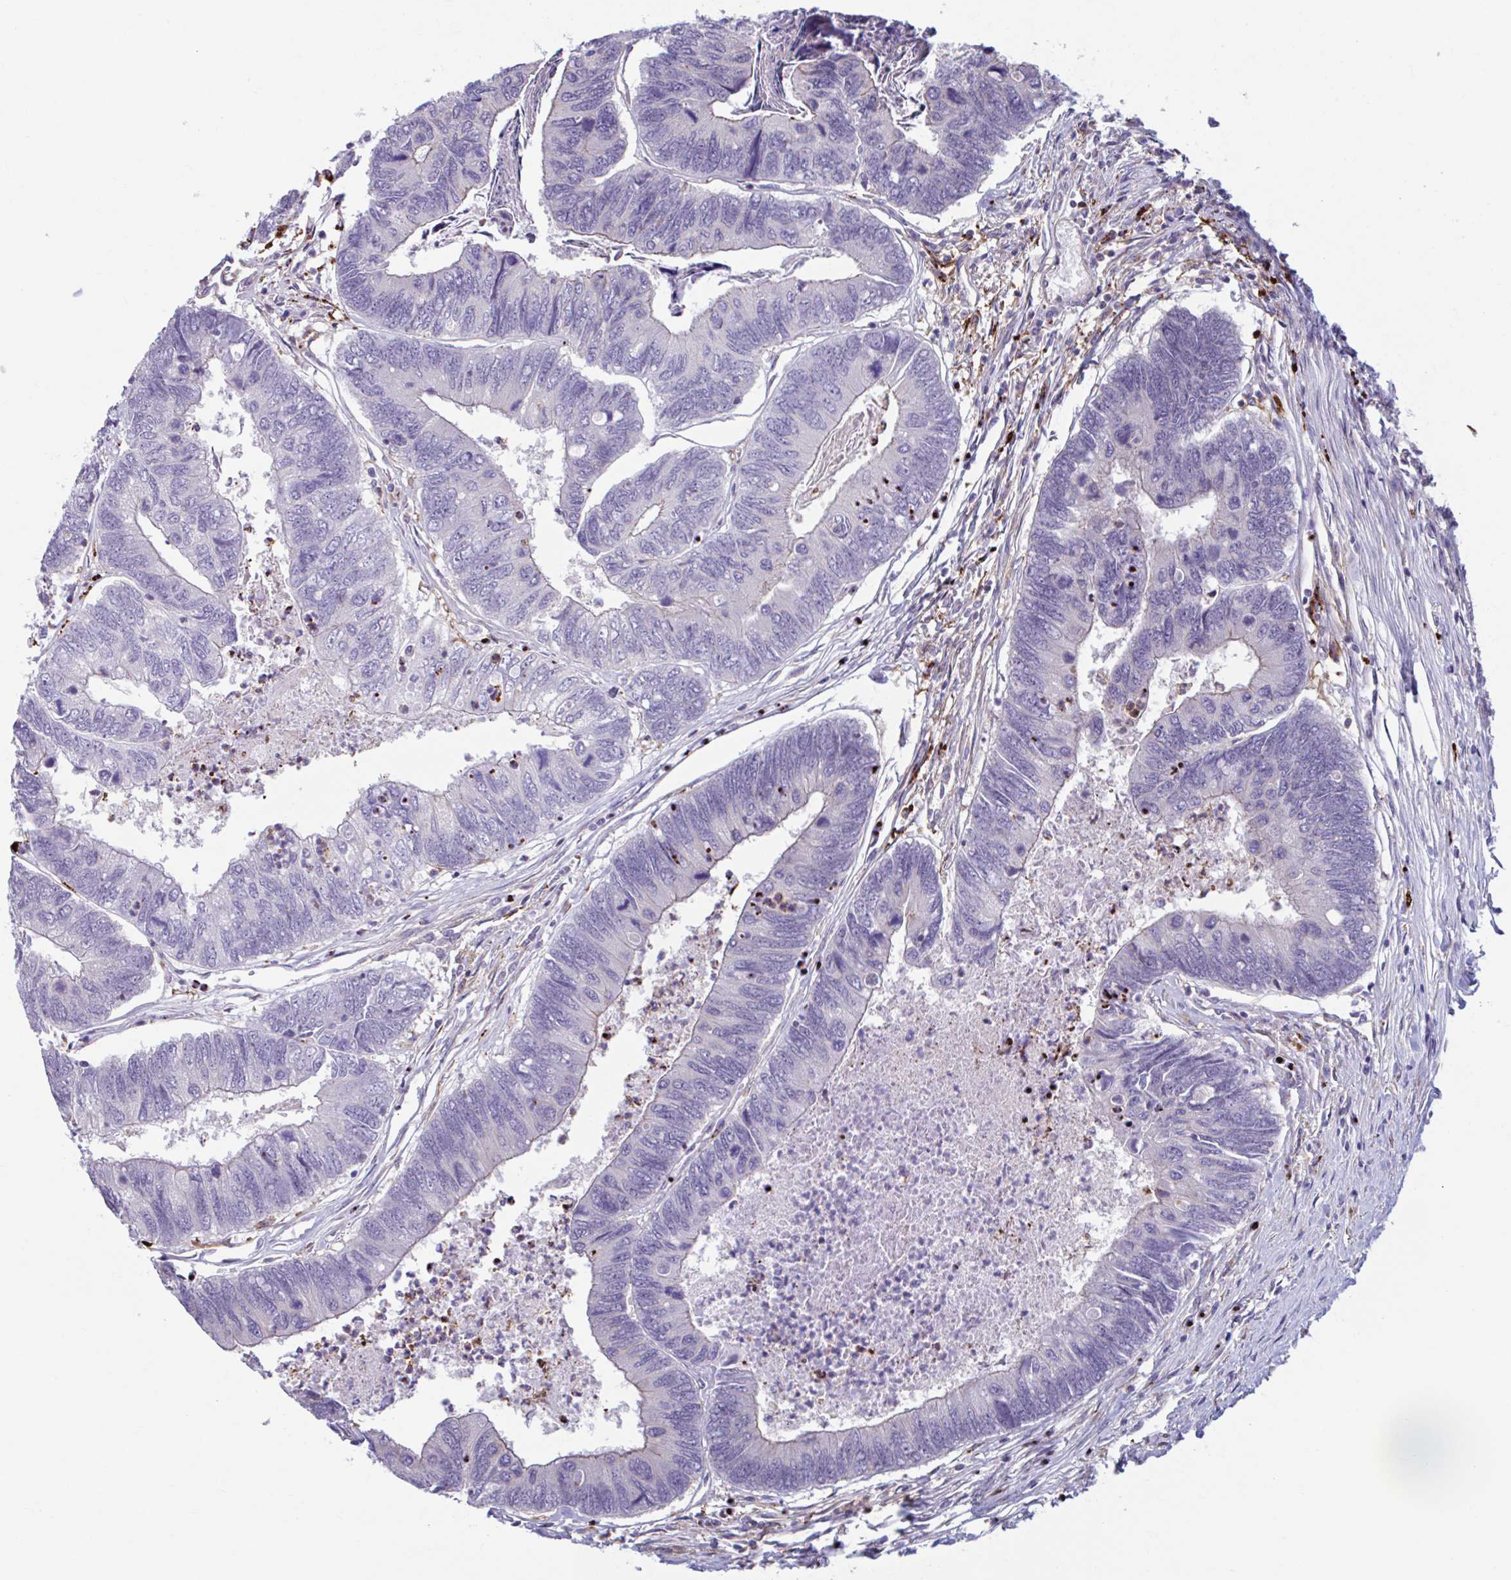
{"staining": {"intensity": "negative", "quantity": "none", "location": "none"}, "tissue": "colorectal cancer", "cell_type": "Tumor cells", "image_type": "cancer", "snomed": [{"axis": "morphology", "description": "Adenocarcinoma, NOS"}, {"axis": "topography", "description": "Colon"}], "caption": "DAB (3,3'-diaminobenzidine) immunohistochemical staining of human adenocarcinoma (colorectal) exhibits no significant expression in tumor cells.", "gene": "ADAT3", "patient": {"sex": "female", "age": 67}}